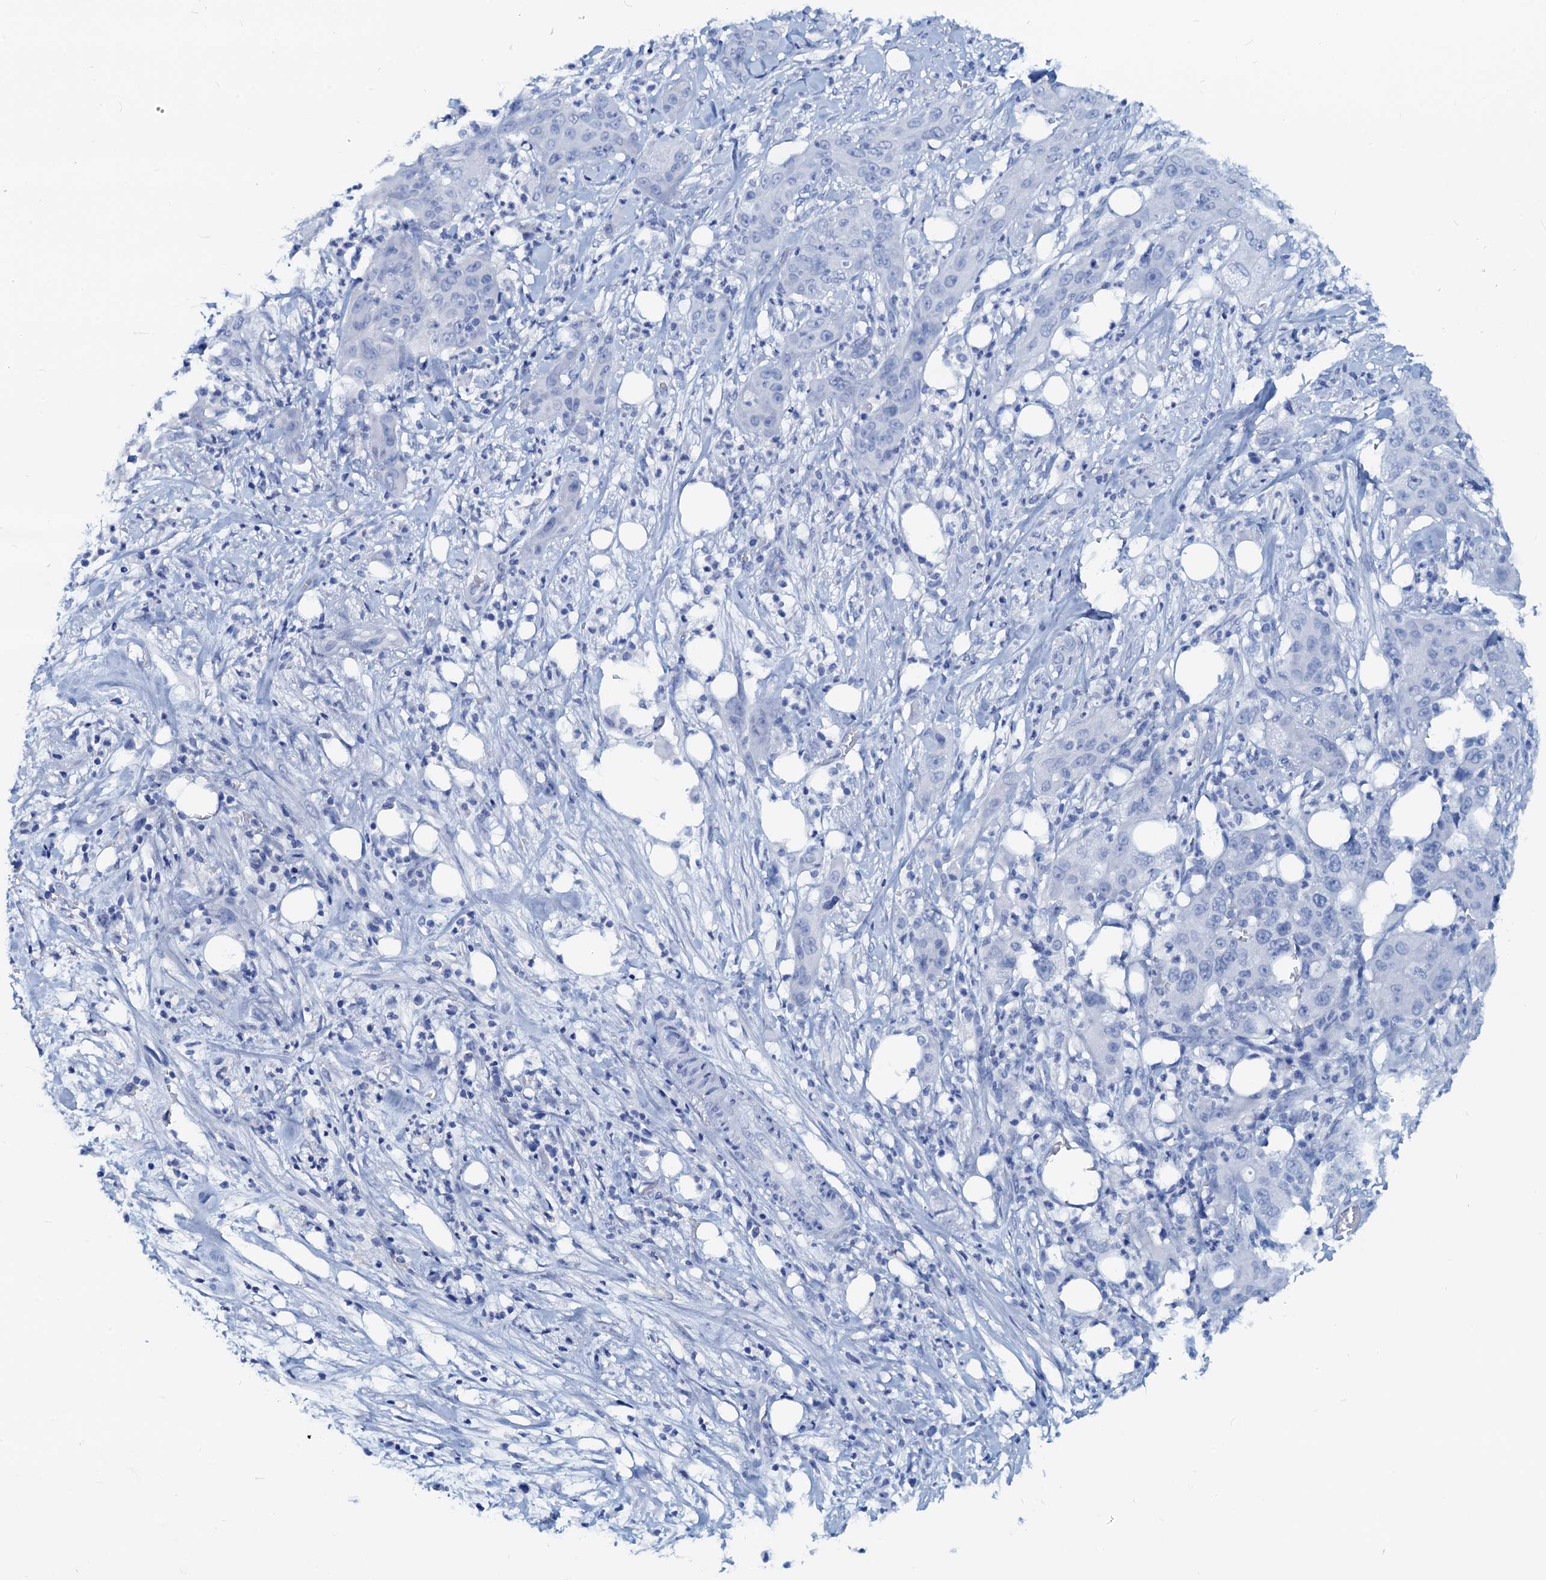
{"staining": {"intensity": "negative", "quantity": "none", "location": "none"}, "tissue": "pancreatic cancer", "cell_type": "Tumor cells", "image_type": "cancer", "snomed": [{"axis": "morphology", "description": "Adenocarcinoma, NOS"}, {"axis": "topography", "description": "Pancreas"}], "caption": "High magnification brightfield microscopy of adenocarcinoma (pancreatic) stained with DAB (brown) and counterstained with hematoxylin (blue): tumor cells show no significant expression.", "gene": "PTGES3", "patient": {"sex": "female", "age": 78}}